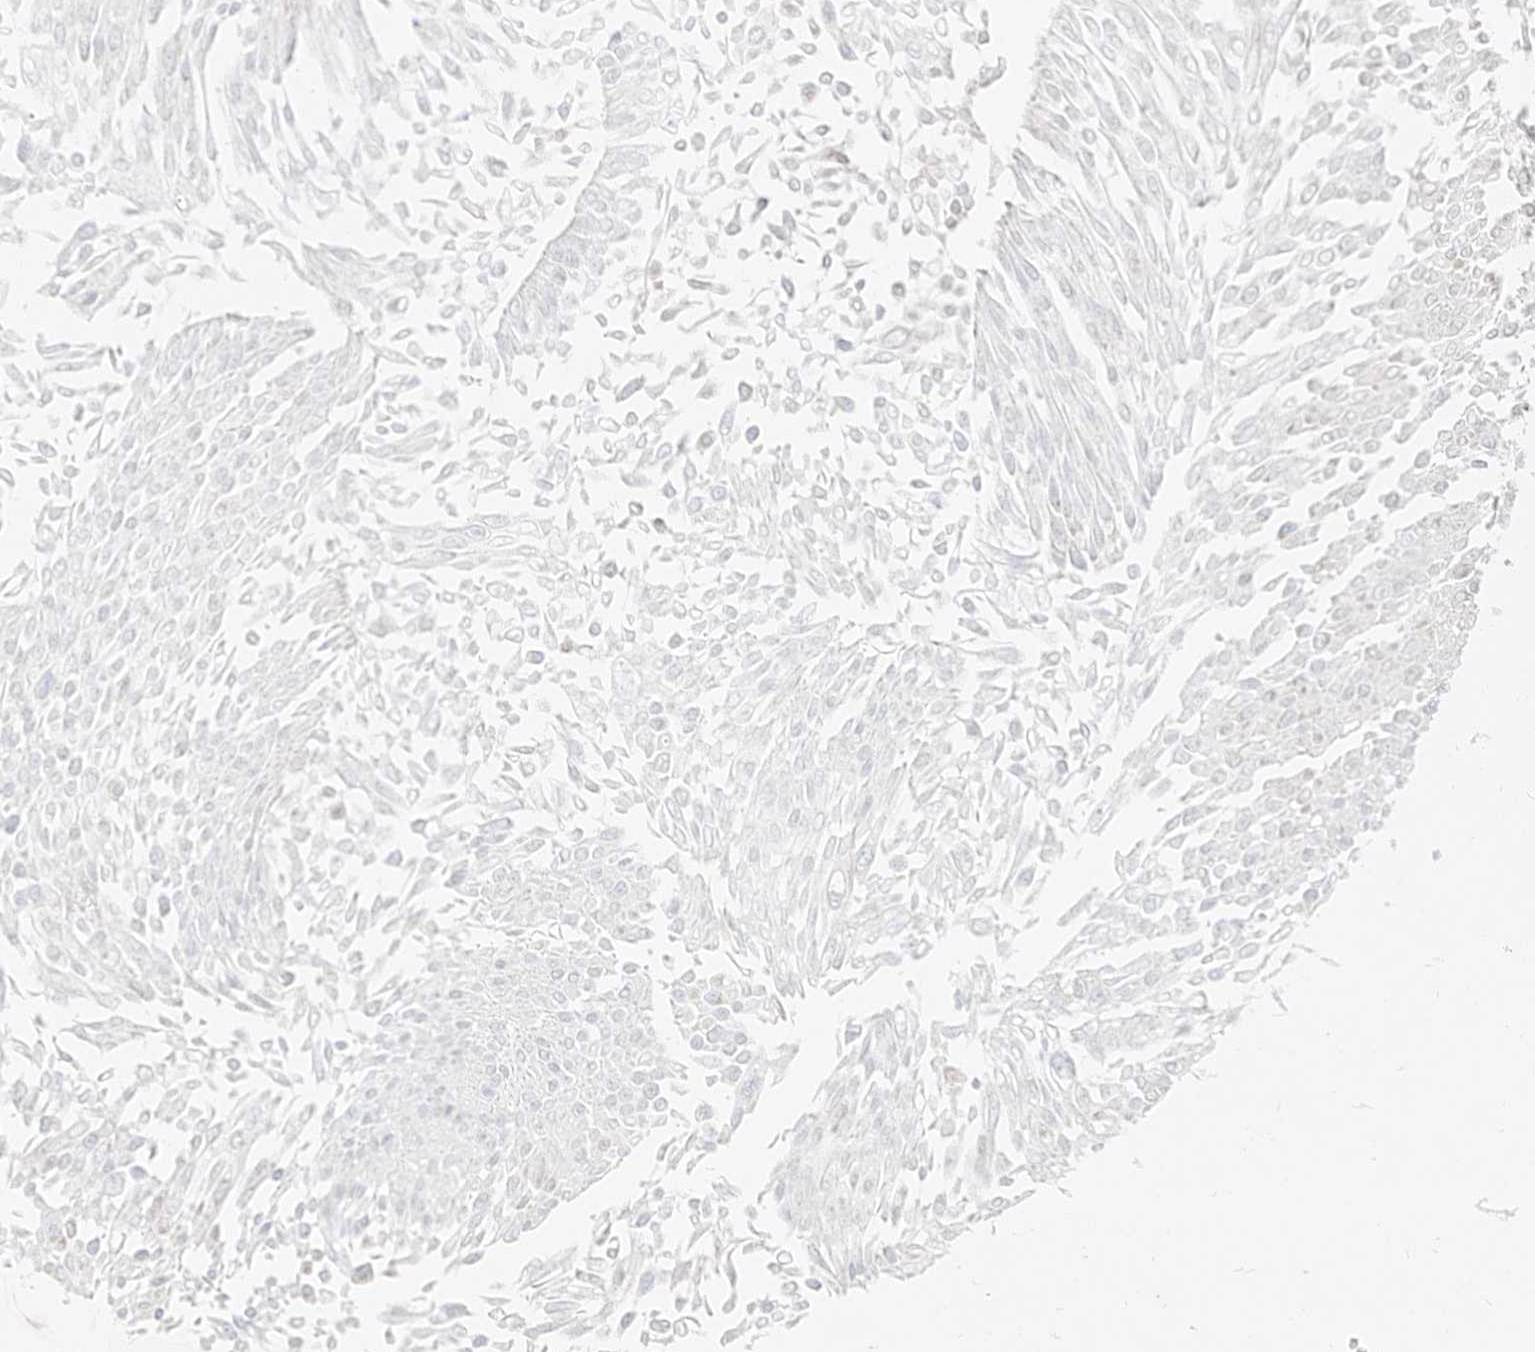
{"staining": {"intensity": "negative", "quantity": "none", "location": "none"}, "tissue": "urothelial cancer", "cell_type": "Tumor cells", "image_type": "cancer", "snomed": [{"axis": "morphology", "description": "Urothelial carcinoma, Low grade"}, {"axis": "topography", "description": "Urinary bladder"}], "caption": "High power microscopy histopathology image of an immunohistochemistry histopathology image of urothelial cancer, revealing no significant expression in tumor cells.", "gene": "ITPKB", "patient": {"sex": "male", "age": 67}}